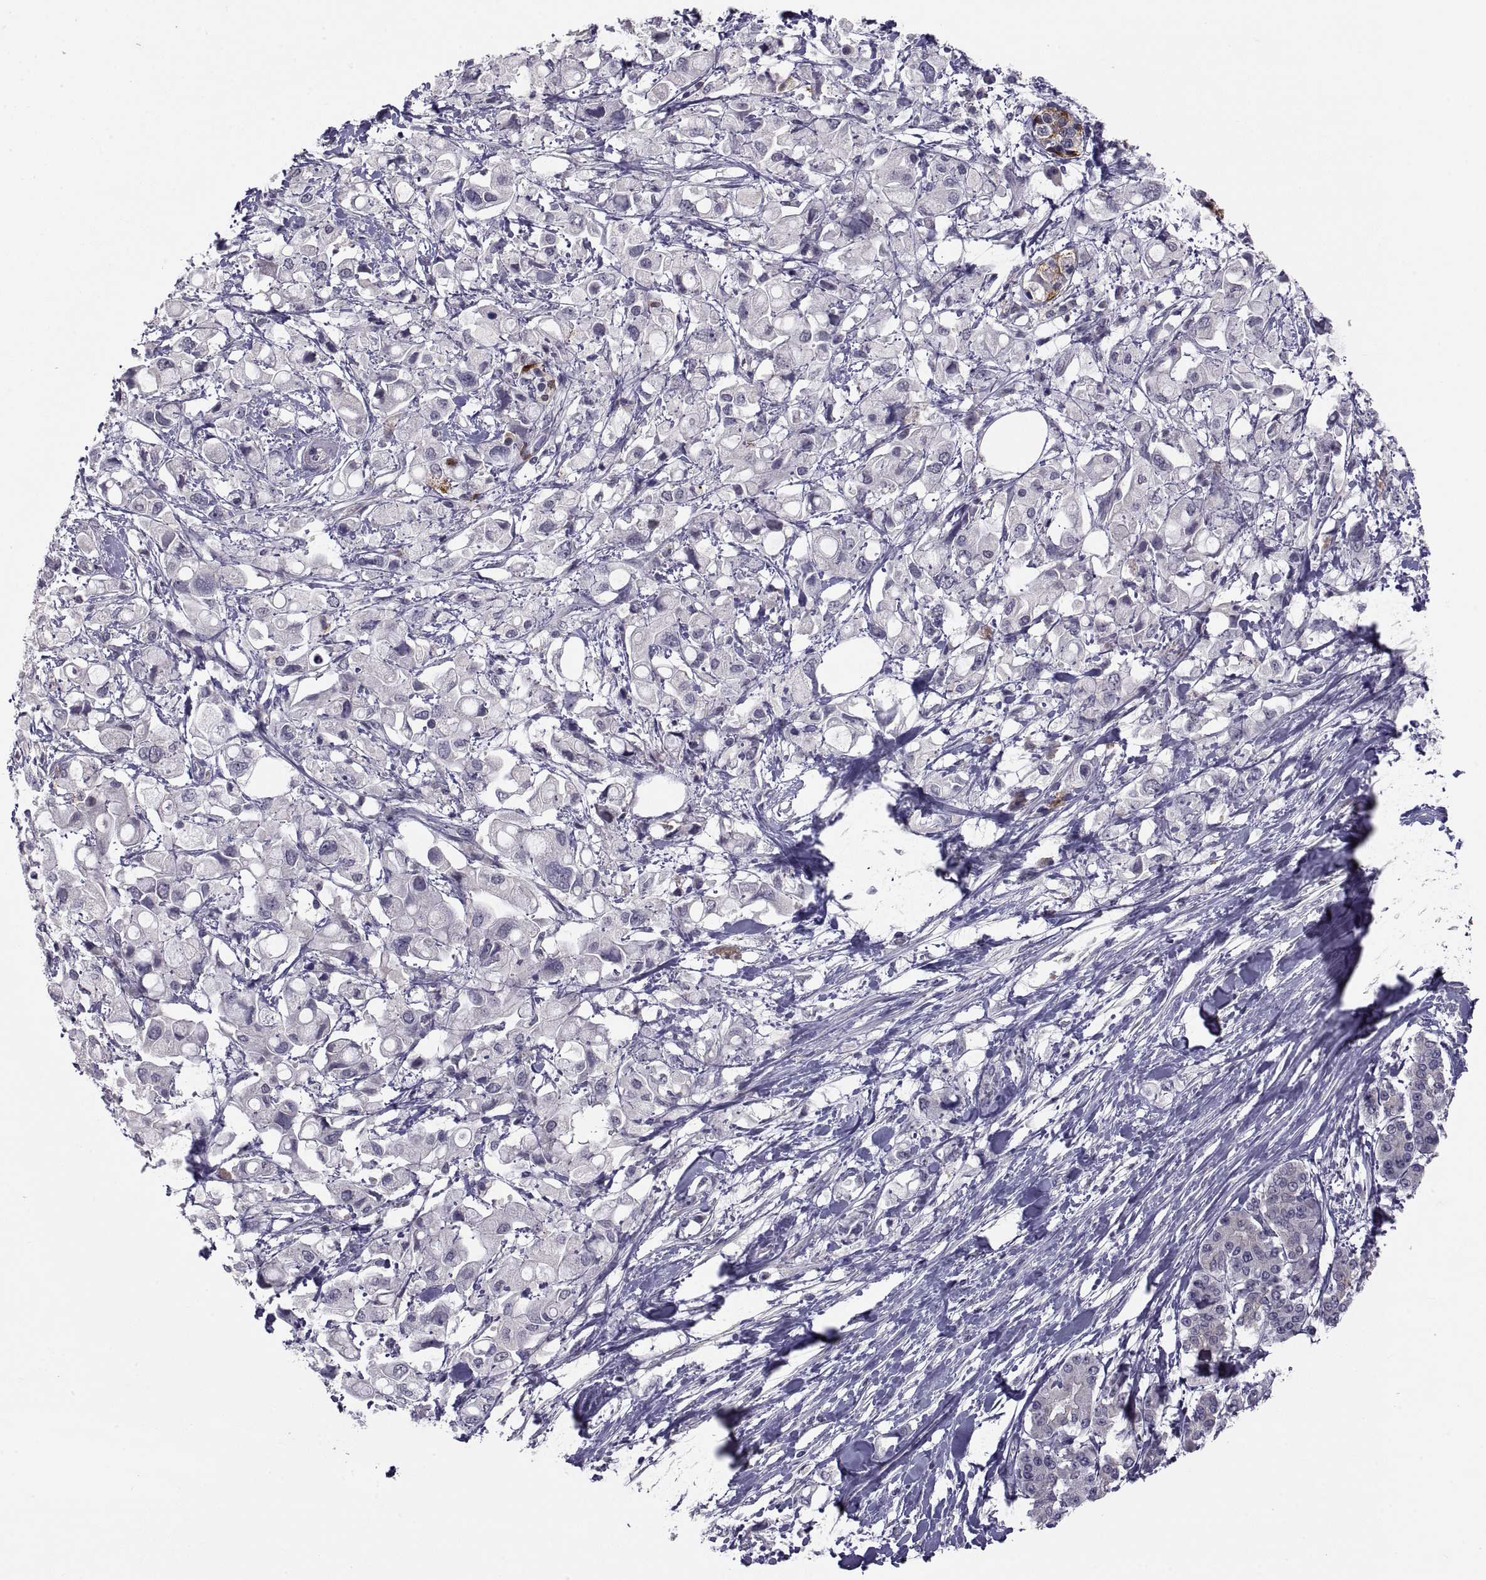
{"staining": {"intensity": "negative", "quantity": "none", "location": "none"}, "tissue": "pancreatic cancer", "cell_type": "Tumor cells", "image_type": "cancer", "snomed": [{"axis": "morphology", "description": "Adenocarcinoma, NOS"}, {"axis": "topography", "description": "Pancreas"}], "caption": "Tumor cells show no significant staining in pancreatic cancer (adenocarcinoma).", "gene": "NPTX2", "patient": {"sex": "female", "age": 56}}